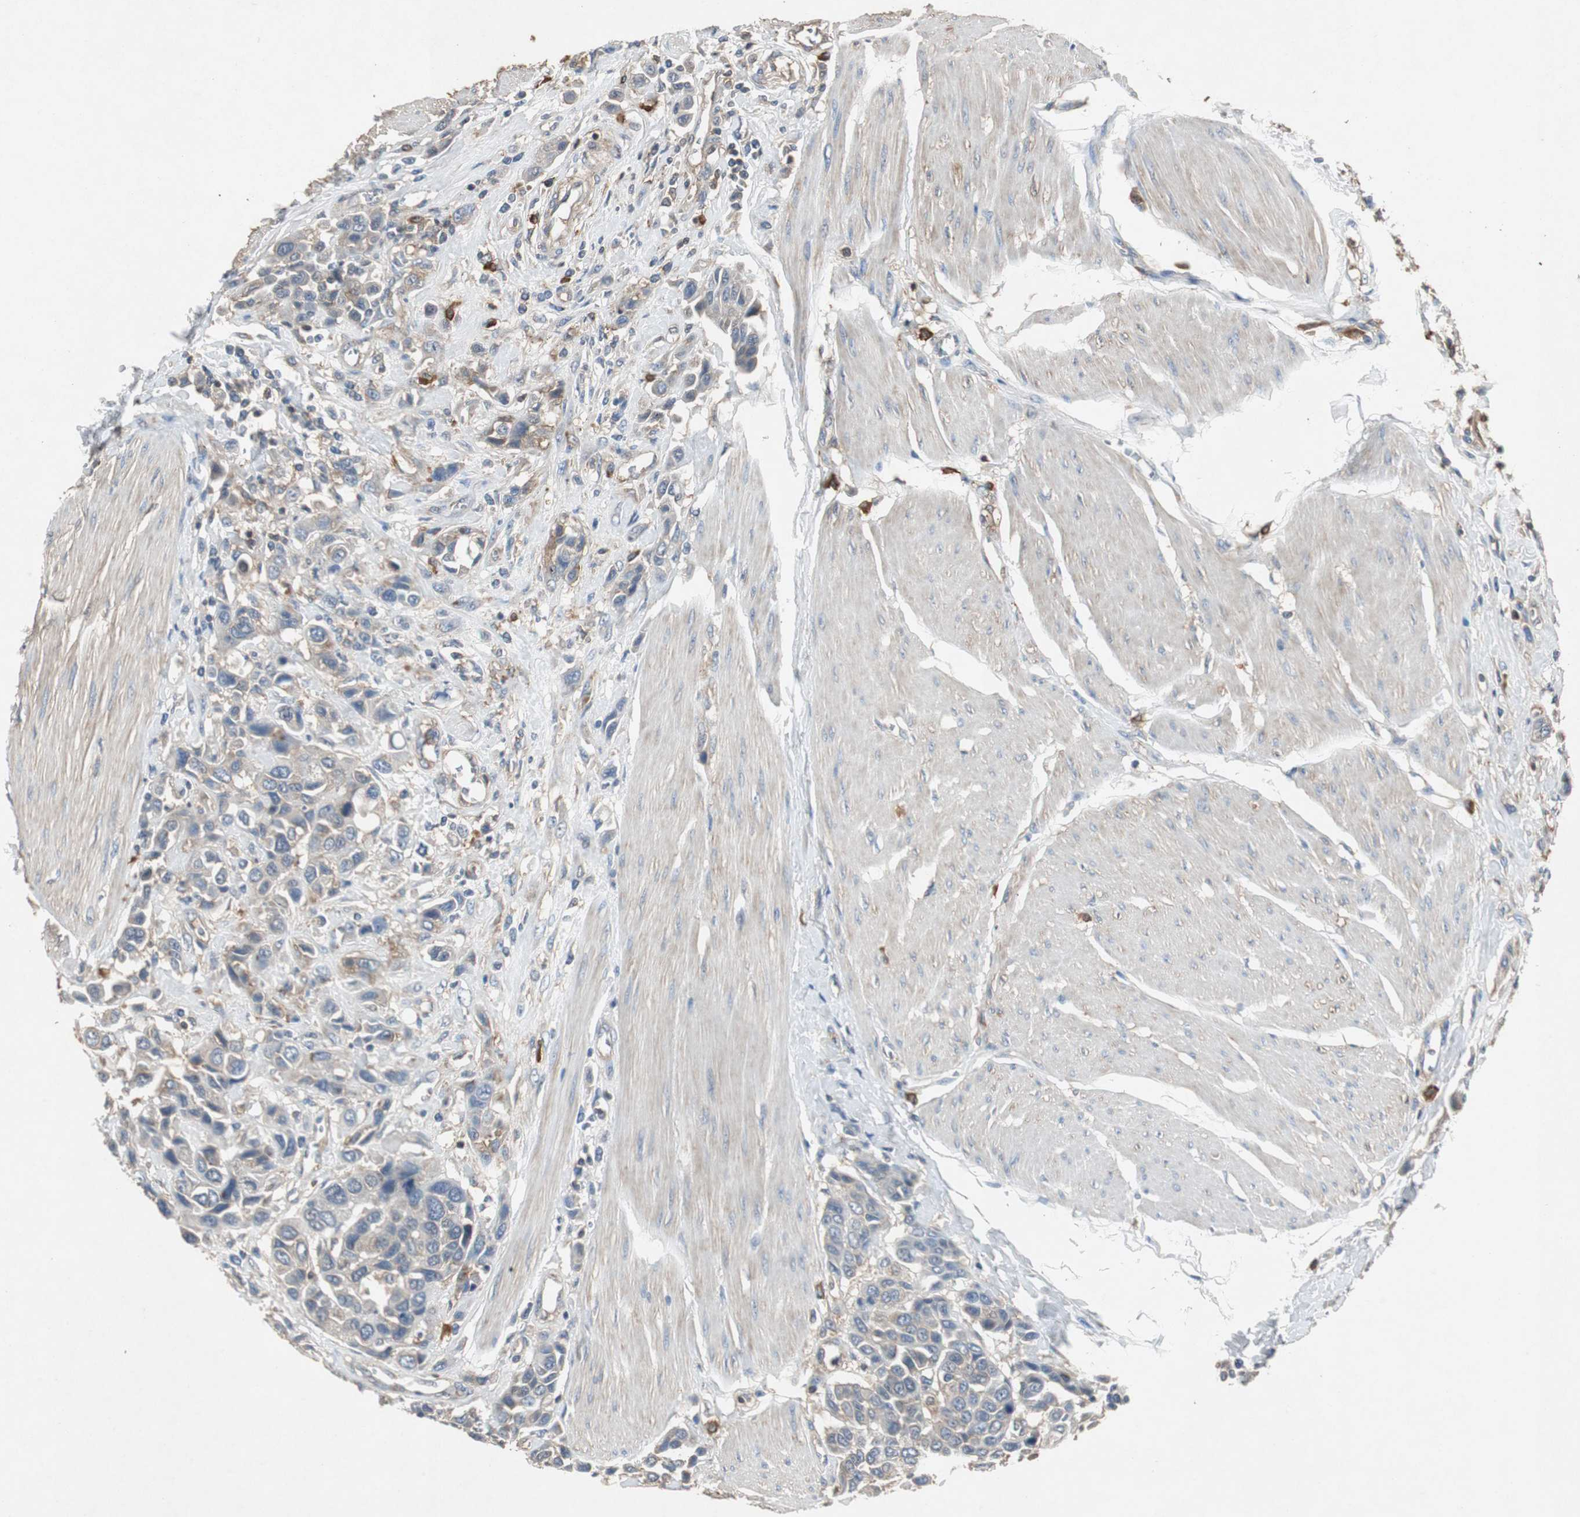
{"staining": {"intensity": "weak", "quantity": "<25%", "location": "cytoplasmic/membranous"}, "tissue": "urothelial cancer", "cell_type": "Tumor cells", "image_type": "cancer", "snomed": [{"axis": "morphology", "description": "Urothelial carcinoma, High grade"}, {"axis": "topography", "description": "Urinary bladder"}], "caption": "Immunohistochemistry photomicrograph of human high-grade urothelial carcinoma stained for a protein (brown), which exhibits no staining in tumor cells. The staining is performed using DAB (3,3'-diaminobenzidine) brown chromogen with nuclei counter-stained in using hematoxylin.", "gene": "TNFRSF14", "patient": {"sex": "male", "age": 50}}